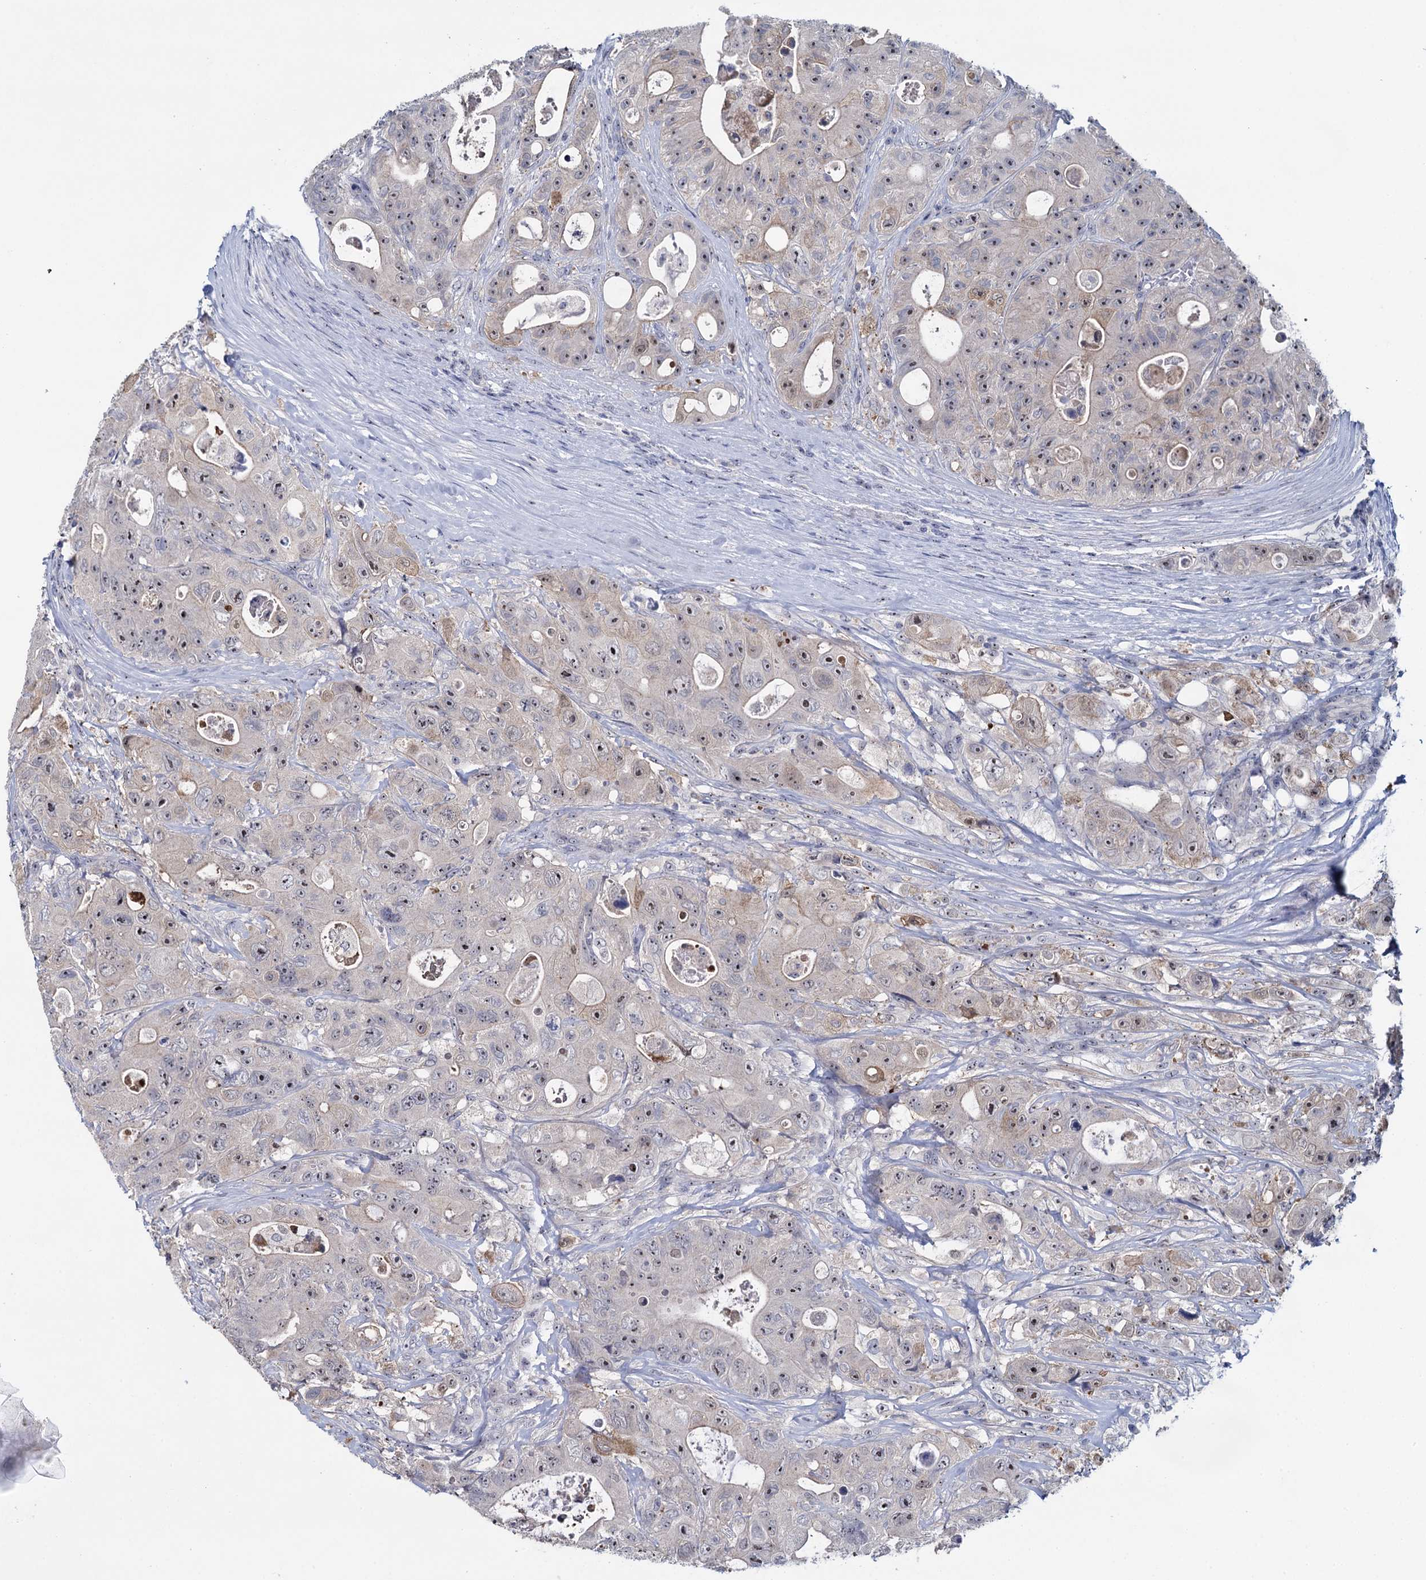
{"staining": {"intensity": "weak", "quantity": "<25%", "location": "cytoplasmic/membranous"}, "tissue": "colorectal cancer", "cell_type": "Tumor cells", "image_type": "cancer", "snomed": [{"axis": "morphology", "description": "Adenocarcinoma, NOS"}, {"axis": "topography", "description": "Colon"}], "caption": "Immunohistochemistry of colorectal cancer reveals no expression in tumor cells.", "gene": "SFN", "patient": {"sex": "female", "age": 46}}